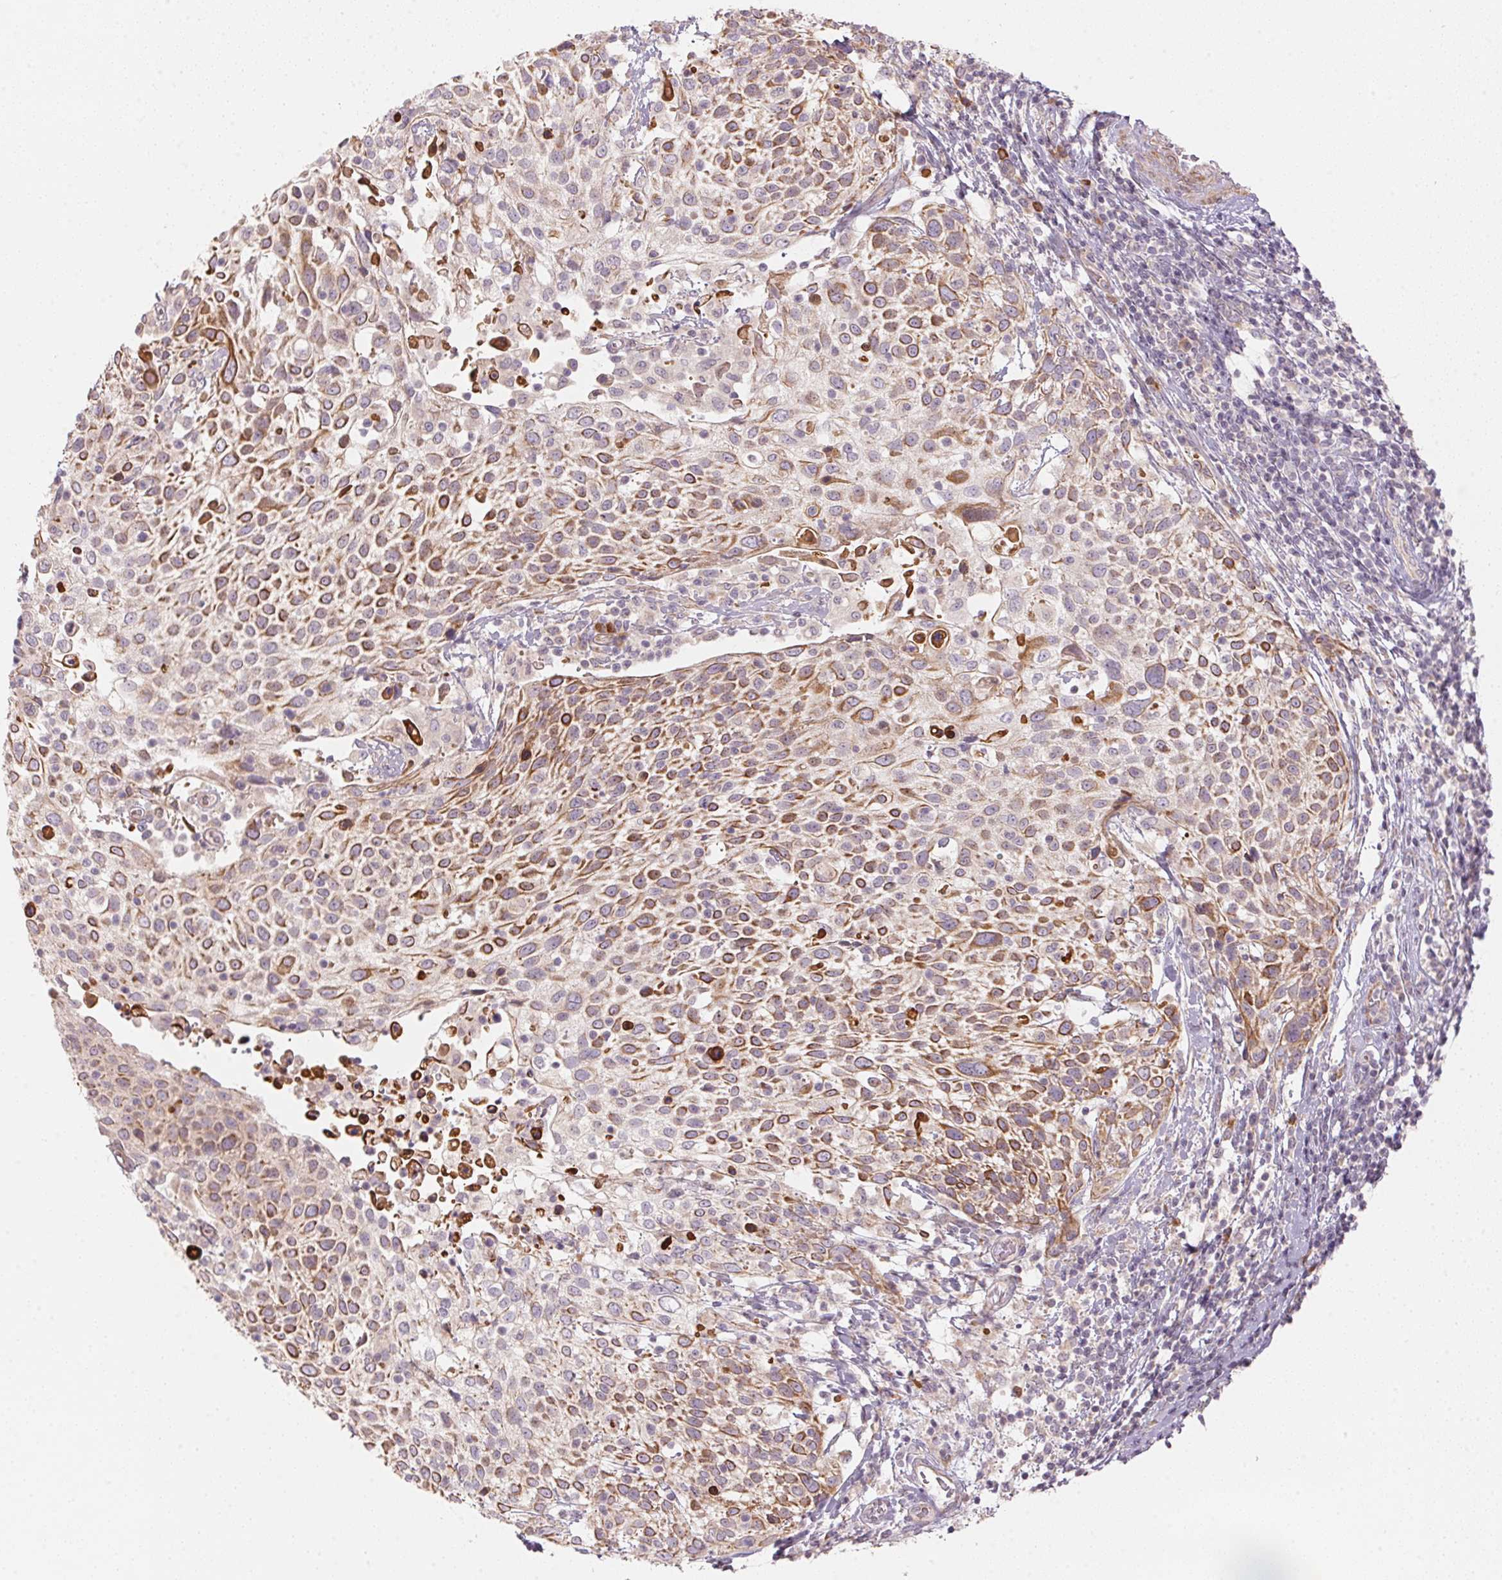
{"staining": {"intensity": "moderate", "quantity": ">75%", "location": "cytoplasmic/membranous"}, "tissue": "cervical cancer", "cell_type": "Tumor cells", "image_type": "cancer", "snomed": [{"axis": "morphology", "description": "Squamous cell carcinoma, NOS"}, {"axis": "topography", "description": "Cervix"}], "caption": "Squamous cell carcinoma (cervical) stained with a brown dye shows moderate cytoplasmic/membranous positive positivity in about >75% of tumor cells.", "gene": "BLOC1S2", "patient": {"sex": "female", "age": 61}}